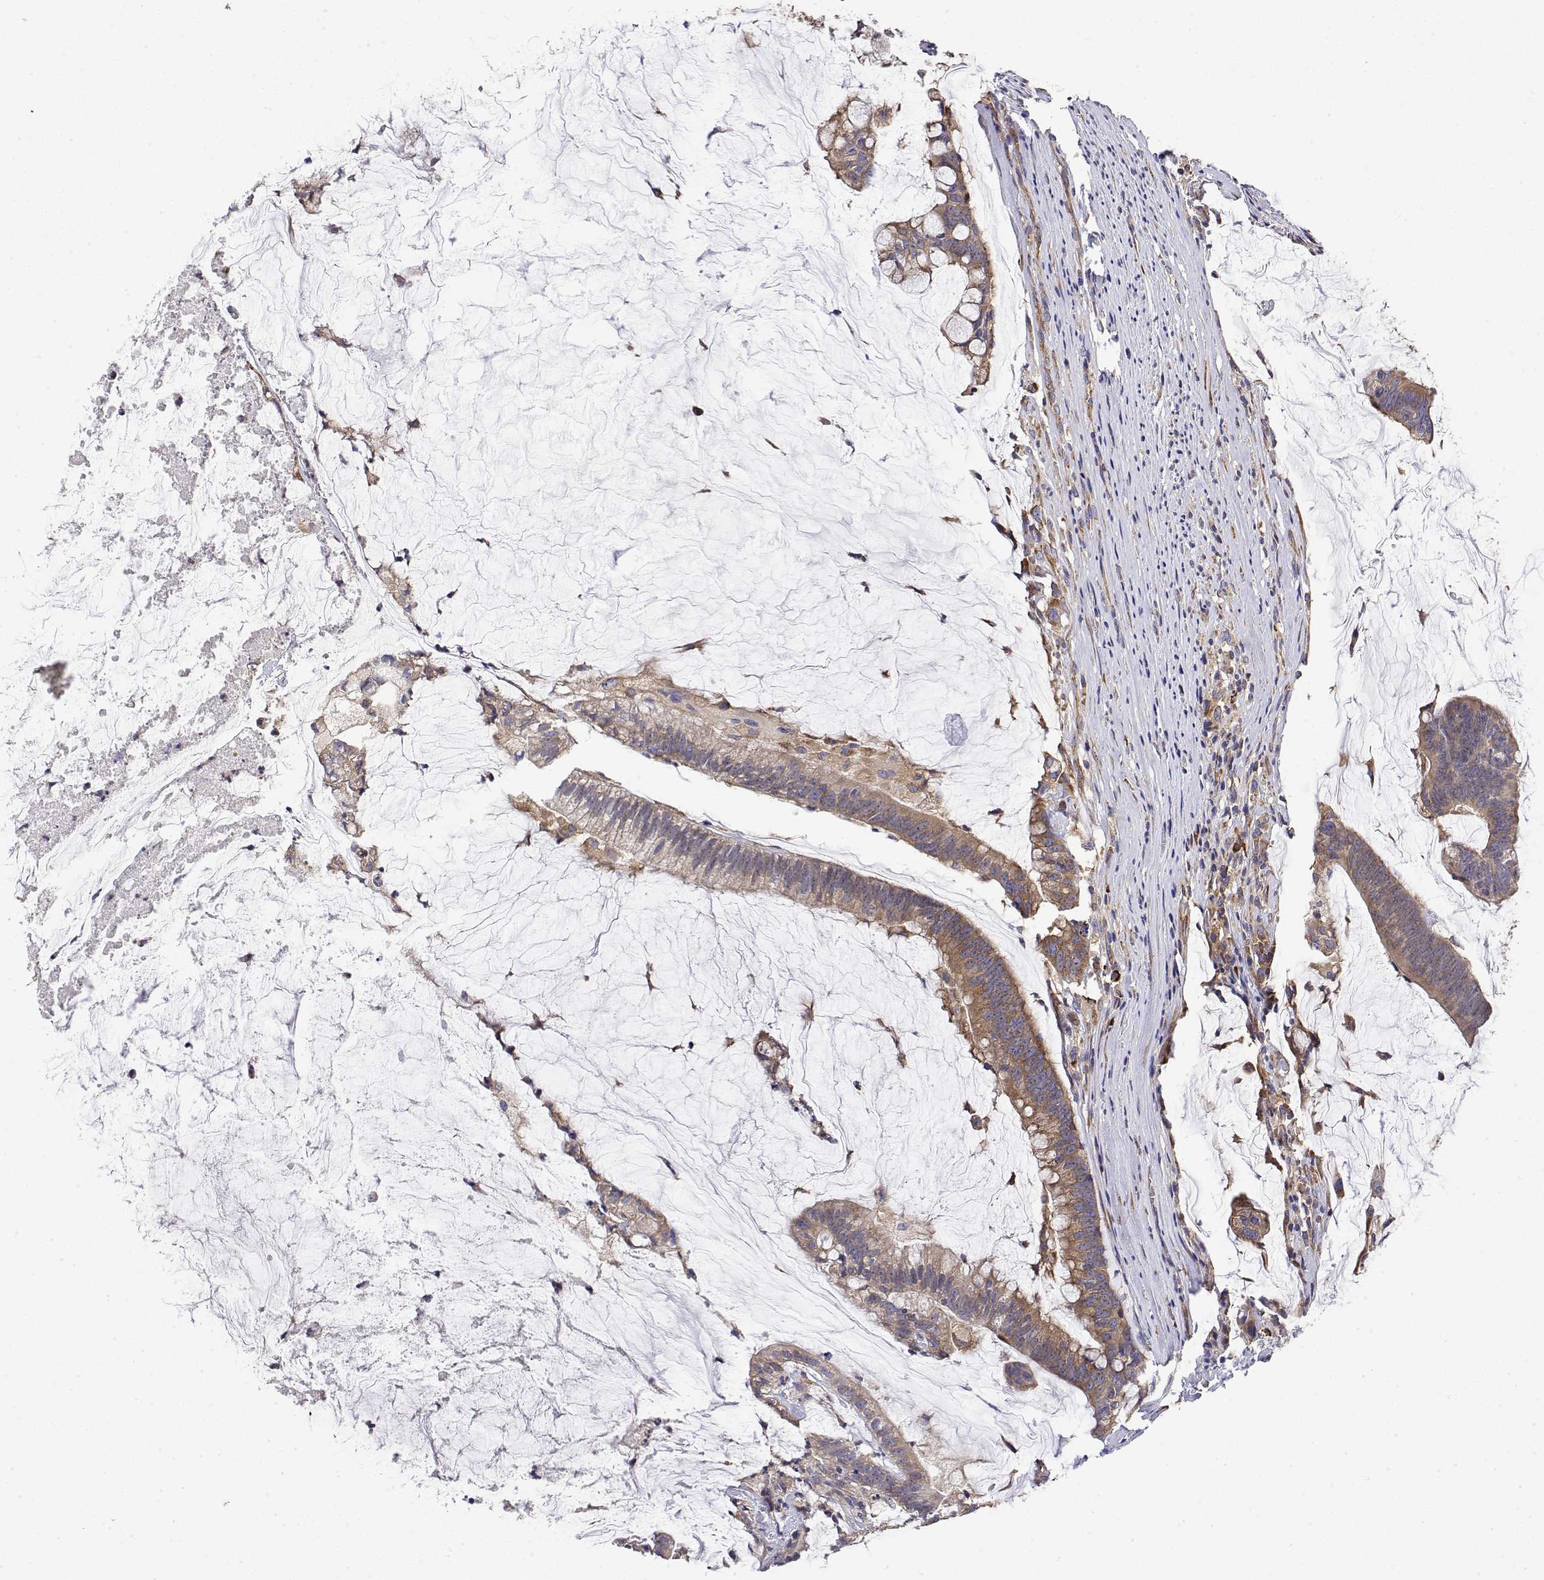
{"staining": {"intensity": "moderate", "quantity": ">75%", "location": "cytoplasmic/membranous"}, "tissue": "colorectal cancer", "cell_type": "Tumor cells", "image_type": "cancer", "snomed": [{"axis": "morphology", "description": "Adenocarcinoma, NOS"}, {"axis": "topography", "description": "Colon"}], "caption": "This is a photomicrograph of immunohistochemistry (IHC) staining of colorectal cancer (adenocarcinoma), which shows moderate staining in the cytoplasmic/membranous of tumor cells.", "gene": "EEF1G", "patient": {"sex": "male", "age": 62}}